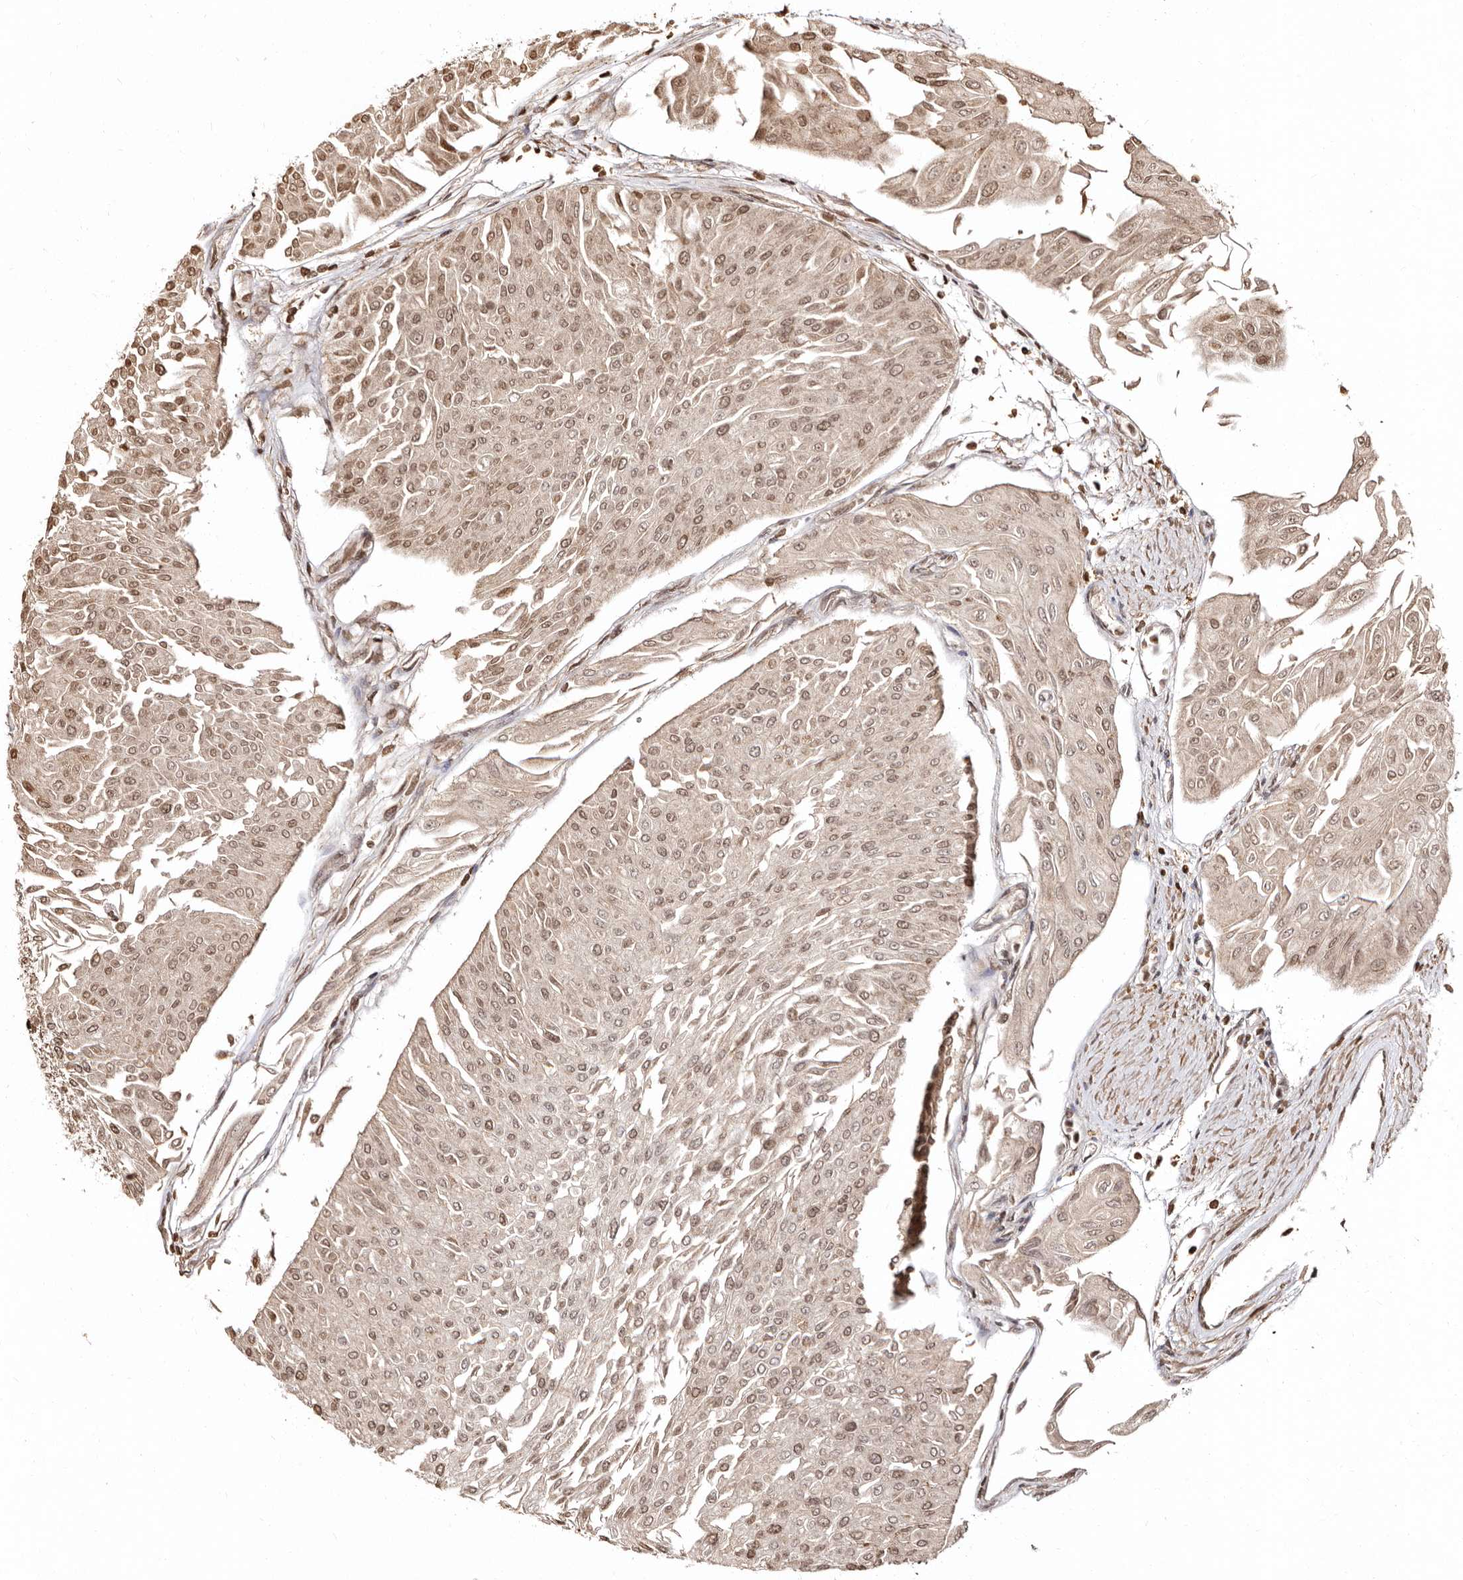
{"staining": {"intensity": "moderate", "quantity": ">75%", "location": "nuclear"}, "tissue": "urothelial cancer", "cell_type": "Tumor cells", "image_type": "cancer", "snomed": [{"axis": "morphology", "description": "Urothelial carcinoma, Low grade"}, {"axis": "topography", "description": "Urinary bladder"}], "caption": "An immunohistochemistry micrograph of tumor tissue is shown. Protein staining in brown labels moderate nuclear positivity in urothelial carcinoma (low-grade) within tumor cells.", "gene": "CCDC190", "patient": {"sex": "male", "age": 67}}